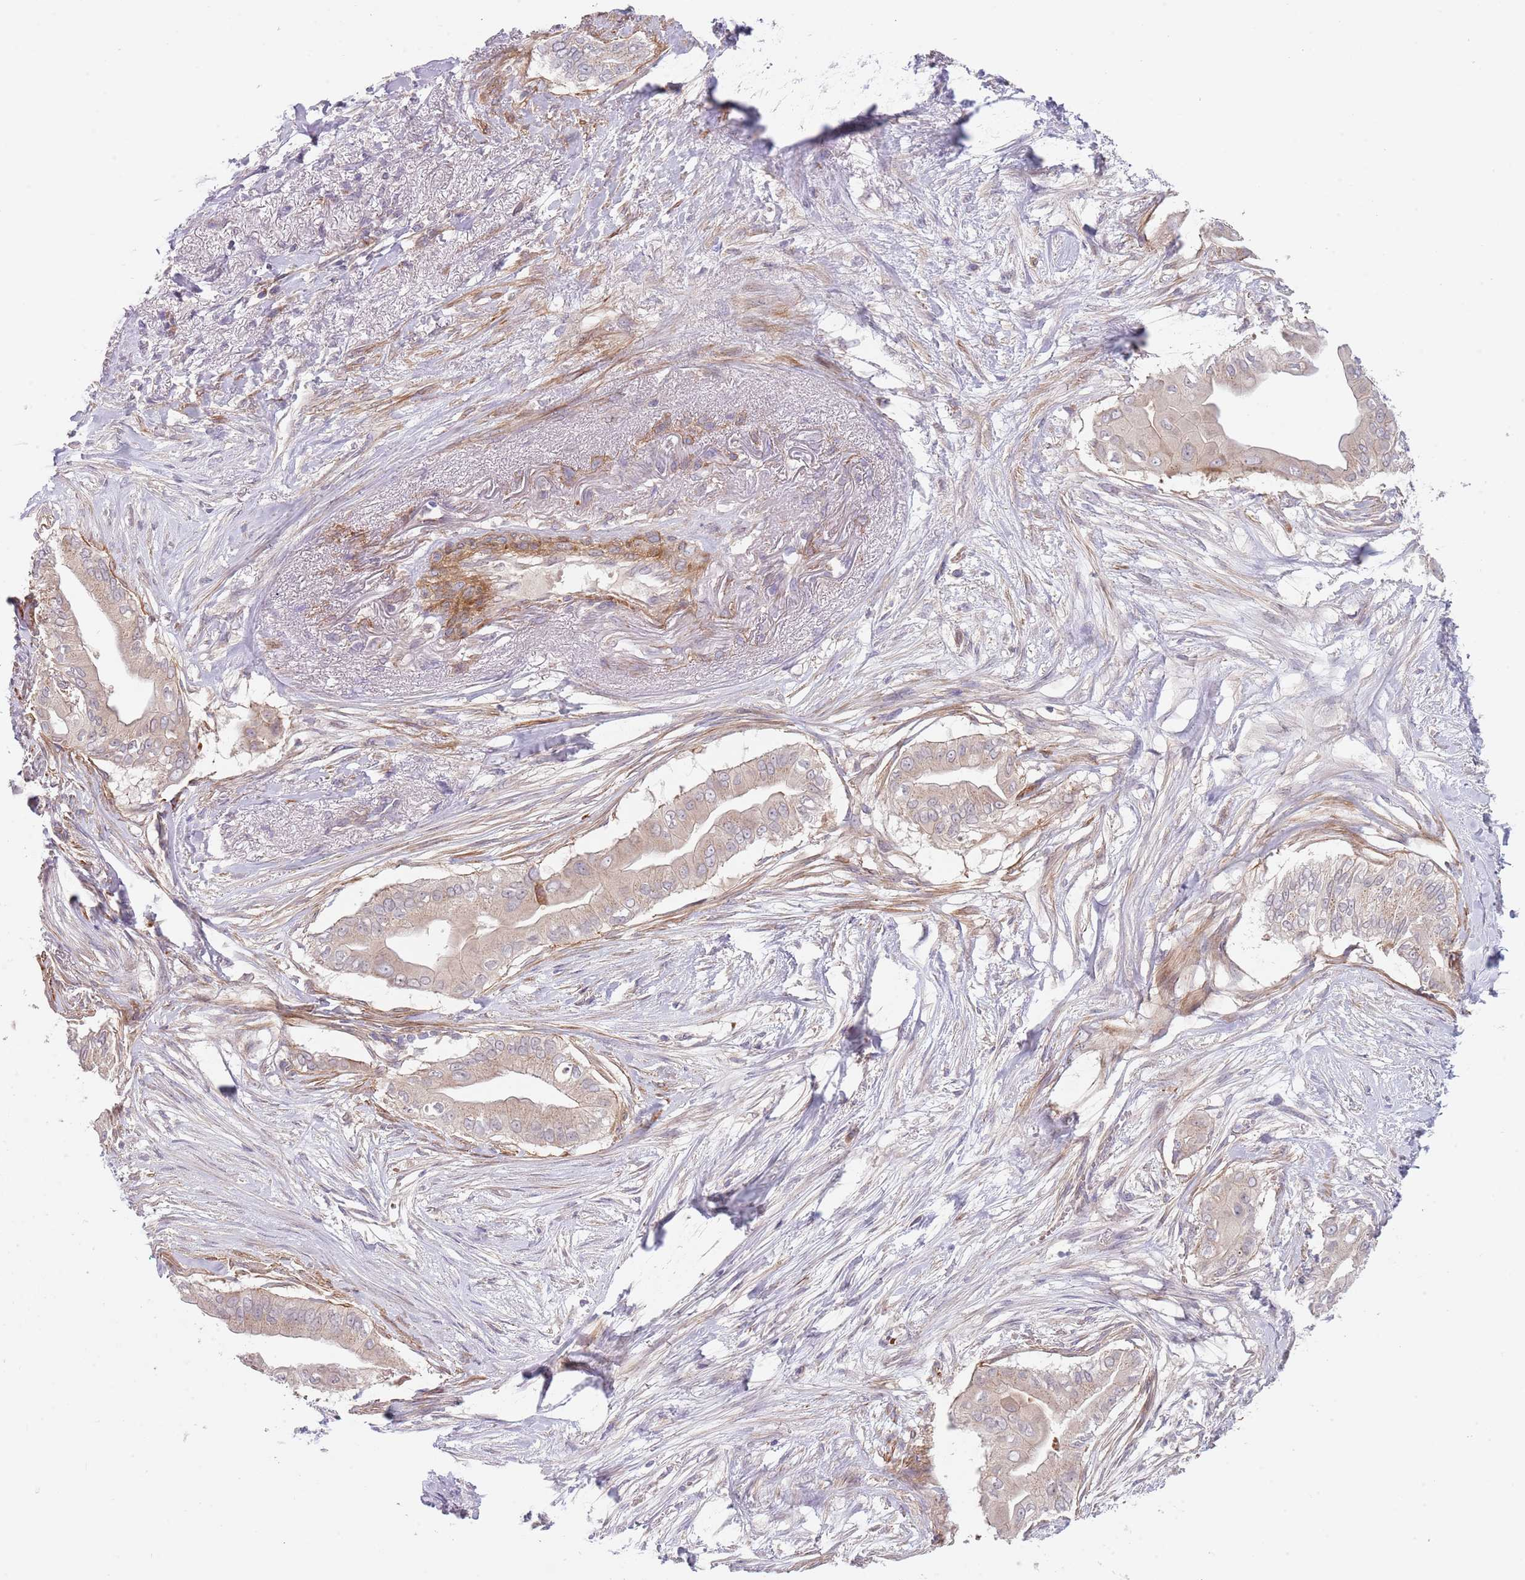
{"staining": {"intensity": "weak", "quantity": "25%-75%", "location": "cytoplasmic/membranous"}, "tissue": "pancreatic cancer", "cell_type": "Tumor cells", "image_type": "cancer", "snomed": [{"axis": "morphology", "description": "Adenocarcinoma, NOS"}, {"axis": "topography", "description": "Pancreas"}], "caption": "A brown stain shows weak cytoplasmic/membranous staining of a protein in pancreatic adenocarcinoma tumor cells.", "gene": "TINAGL1", "patient": {"sex": "male", "age": 71}}